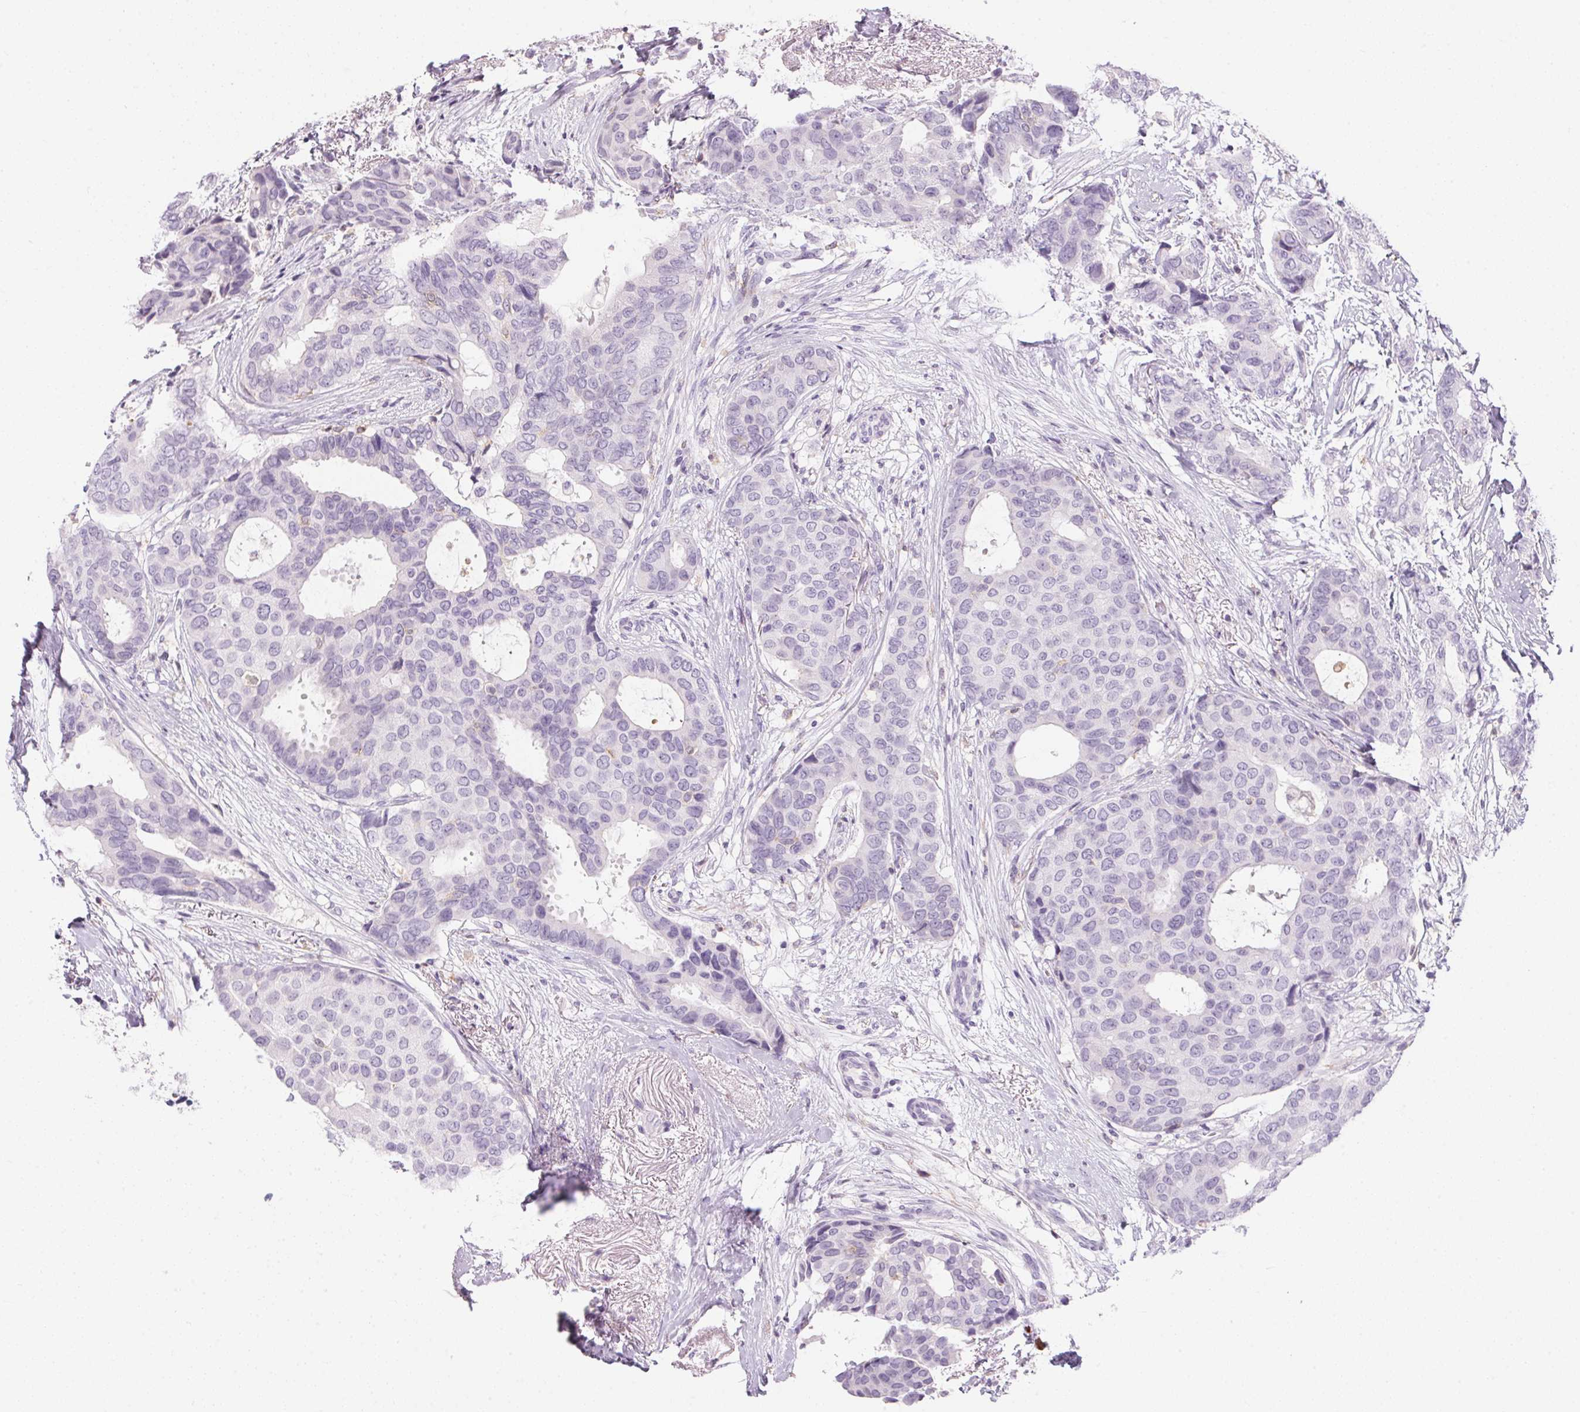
{"staining": {"intensity": "negative", "quantity": "none", "location": "none"}, "tissue": "breast cancer", "cell_type": "Tumor cells", "image_type": "cancer", "snomed": [{"axis": "morphology", "description": "Duct carcinoma"}, {"axis": "topography", "description": "Breast"}], "caption": "DAB immunohistochemical staining of human breast infiltrating ductal carcinoma shows no significant expression in tumor cells.", "gene": "ECPAS", "patient": {"sex": "female", "age": 75}}